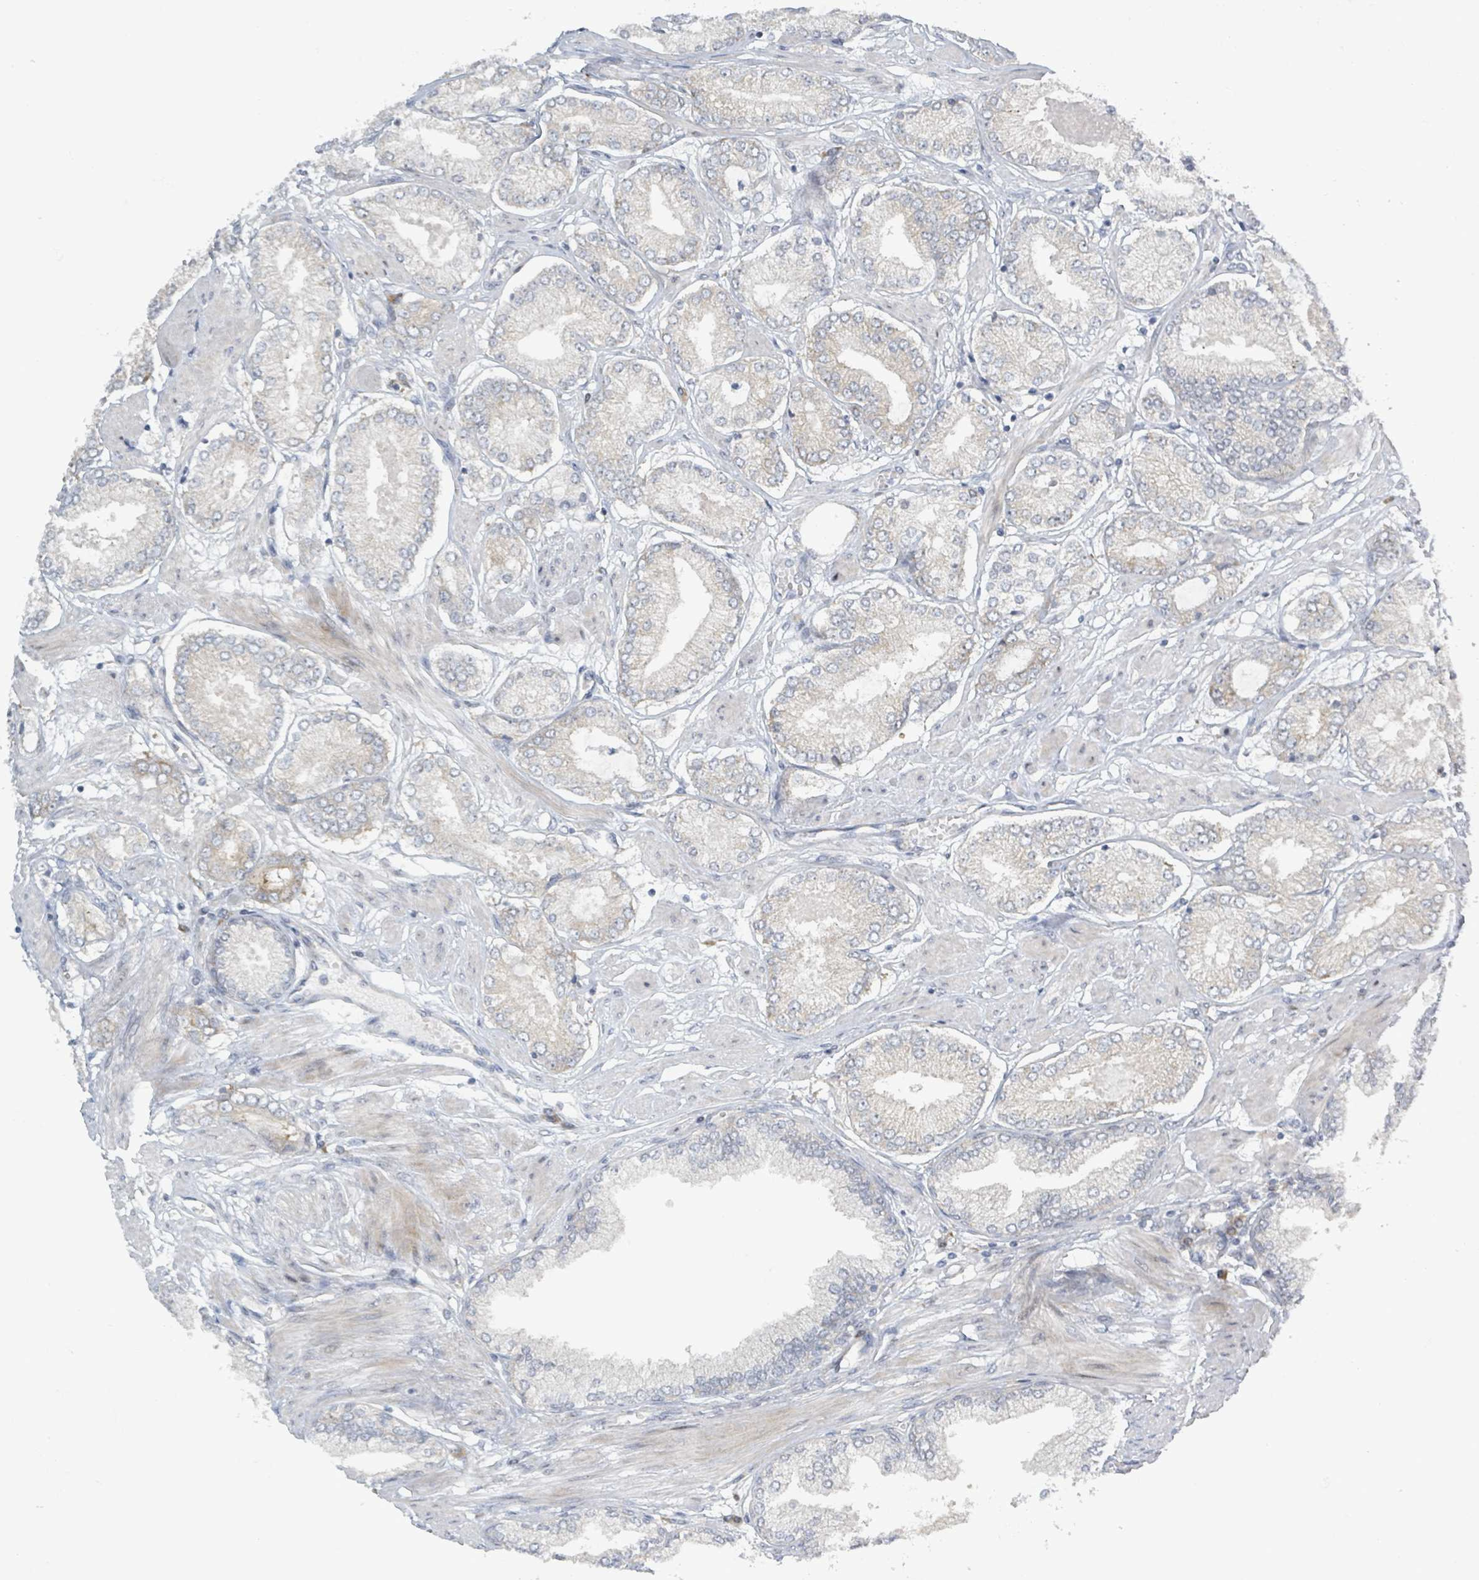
{"staining": {"intensity": "negative", "quantity": "none", "location": "none"}, "tissue": "prostate cancer", "cell_type": "Tumor cells", "image_type": "cancer", "snomed": [{"axis": "morphology", "description": "Adenocarcinoma, High grade"}, {"axis": "topography", "description": "Prostate and seminal vesicle, NOS"}], "caption": "Immunohistochemistry photomicrograph of prostate cancer stained for a protein (brown), which shows no positivity in tumor cells.", "gene": "RPL32", "patient": {"sex": "male", "age": 64}}